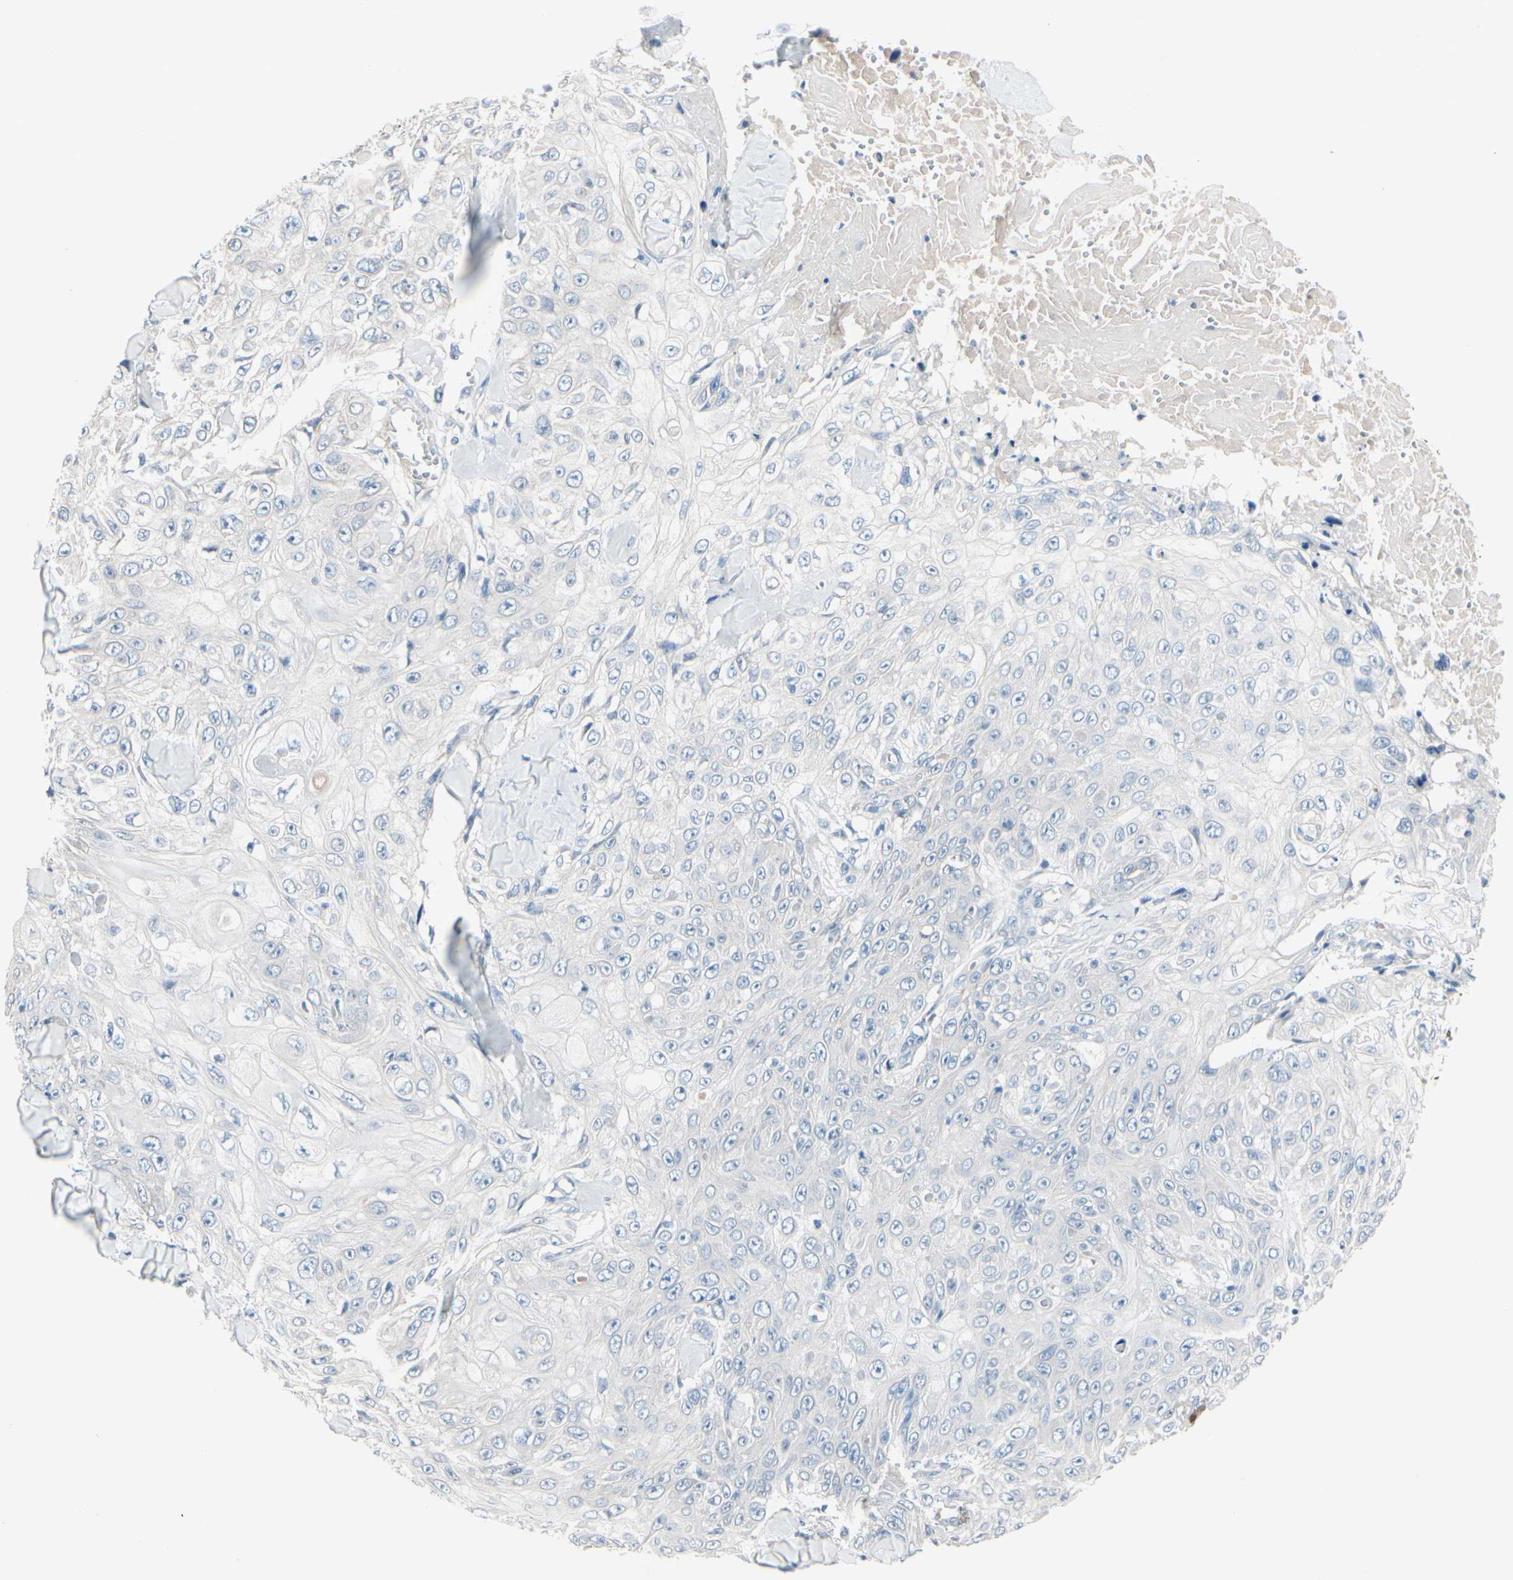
{"staining": {"intensity": "negative", "quantity": "none", "location": "none"}, "tissue": "skin cancer", "cell_type": "Tumor cells", "image_type": "cancer", "snomed": [{"axis": "morphology", "description": "Squamous cell carcinoma, NOS"}, {"axis": "topography", "description": "Skin"}], "caption": "The immunohistochemistry (IHC) image has no significant staining in tumor cells of skin cancer tissue.", "gene": "PGR", "patient": {"sex": "male", "age": 86}}